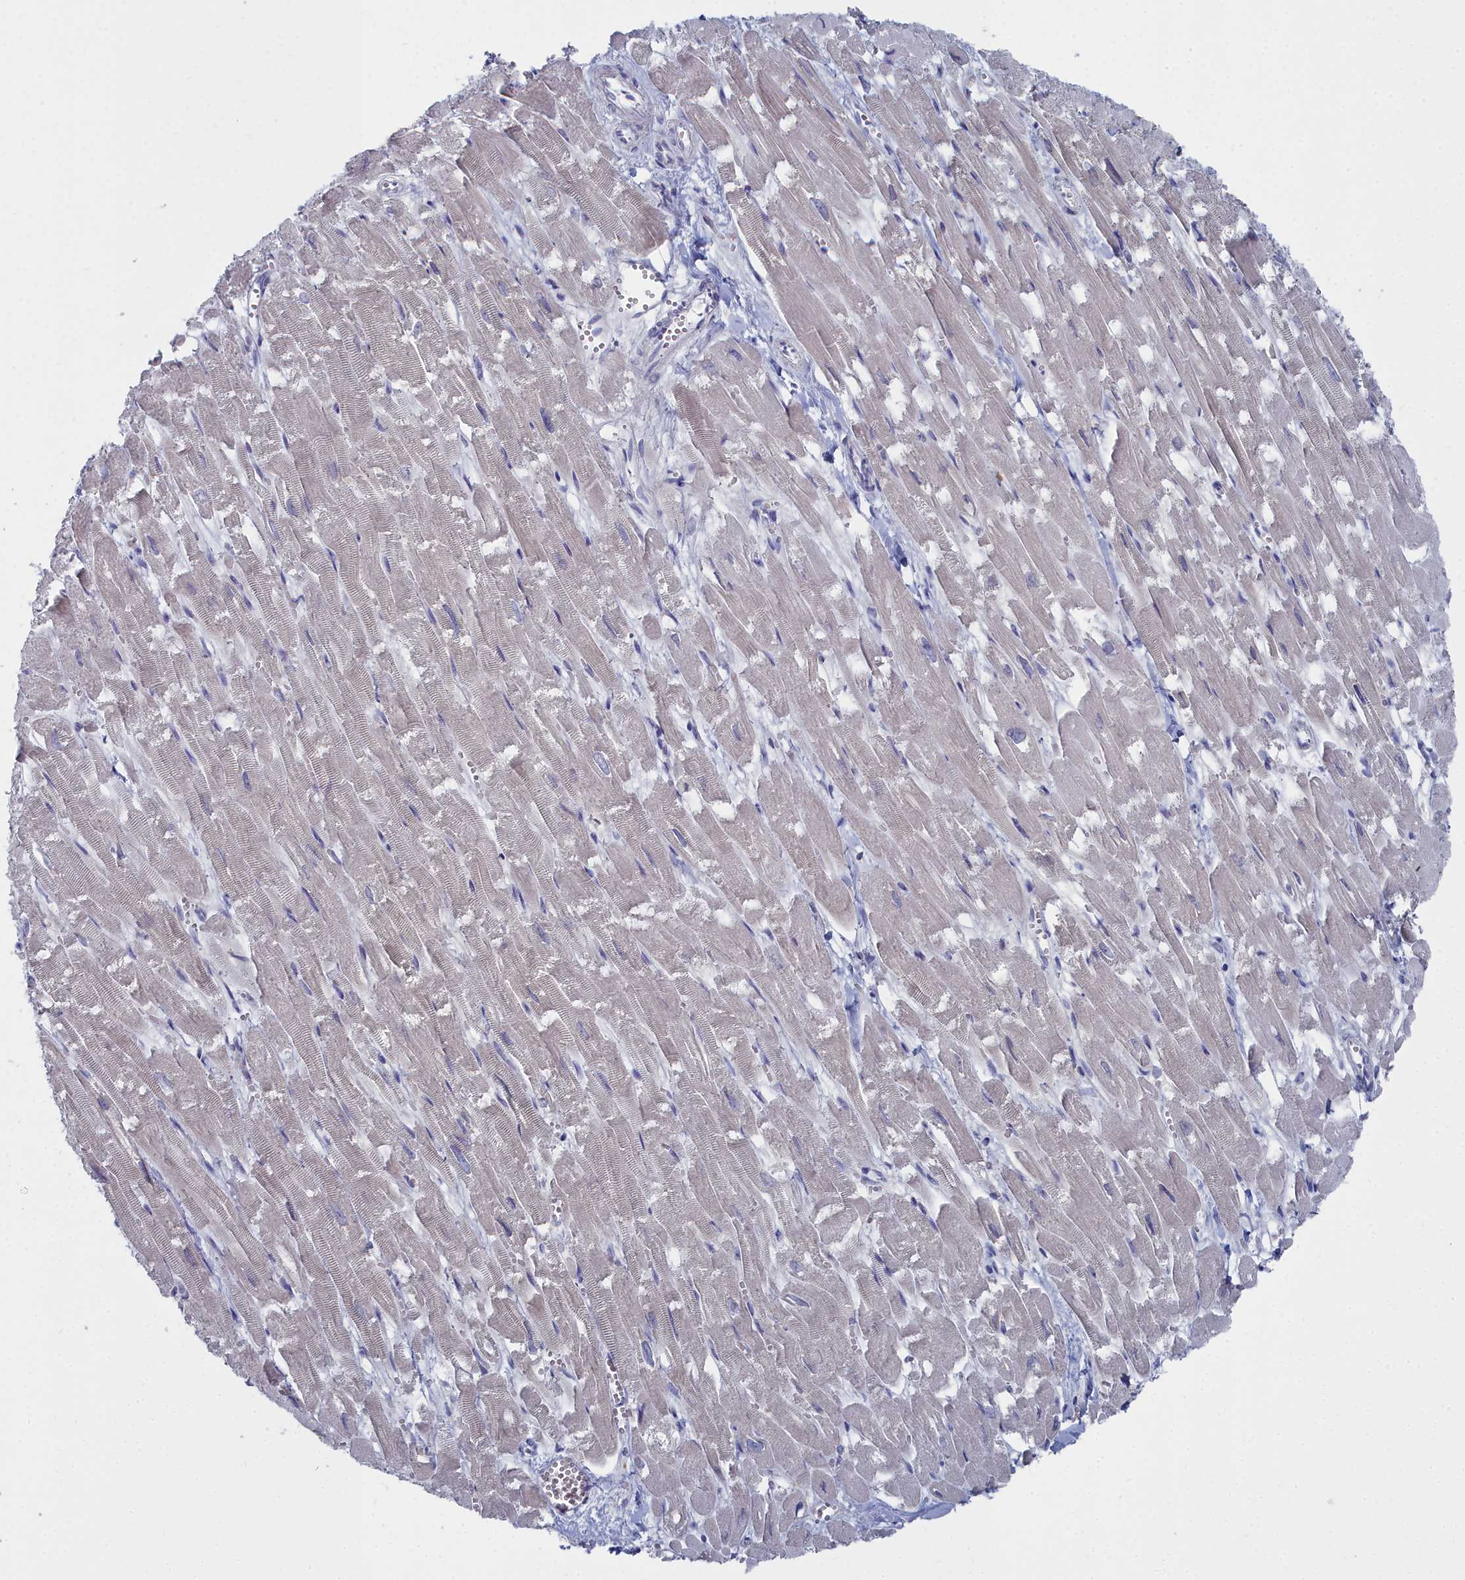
{"staining": {"intensity": "negative", "quantity": "none", "location": "none"}, "tissue": "heart muscle", "cell_type": "Cardiomyocytes", "image_type": "normal", "snomed": [{"axis": "morphology", "description": "Normal tissue, NOS"}, {"axis": "topography", "description": "Heart"}], "caption": "Photomicrograph shows no protein staining in cardiomyocytes of unremarkable heart muscle. Nuclei are stained in blue.", "gene": "CCDC149", "patient": {"sex": "male", "age": 54}}